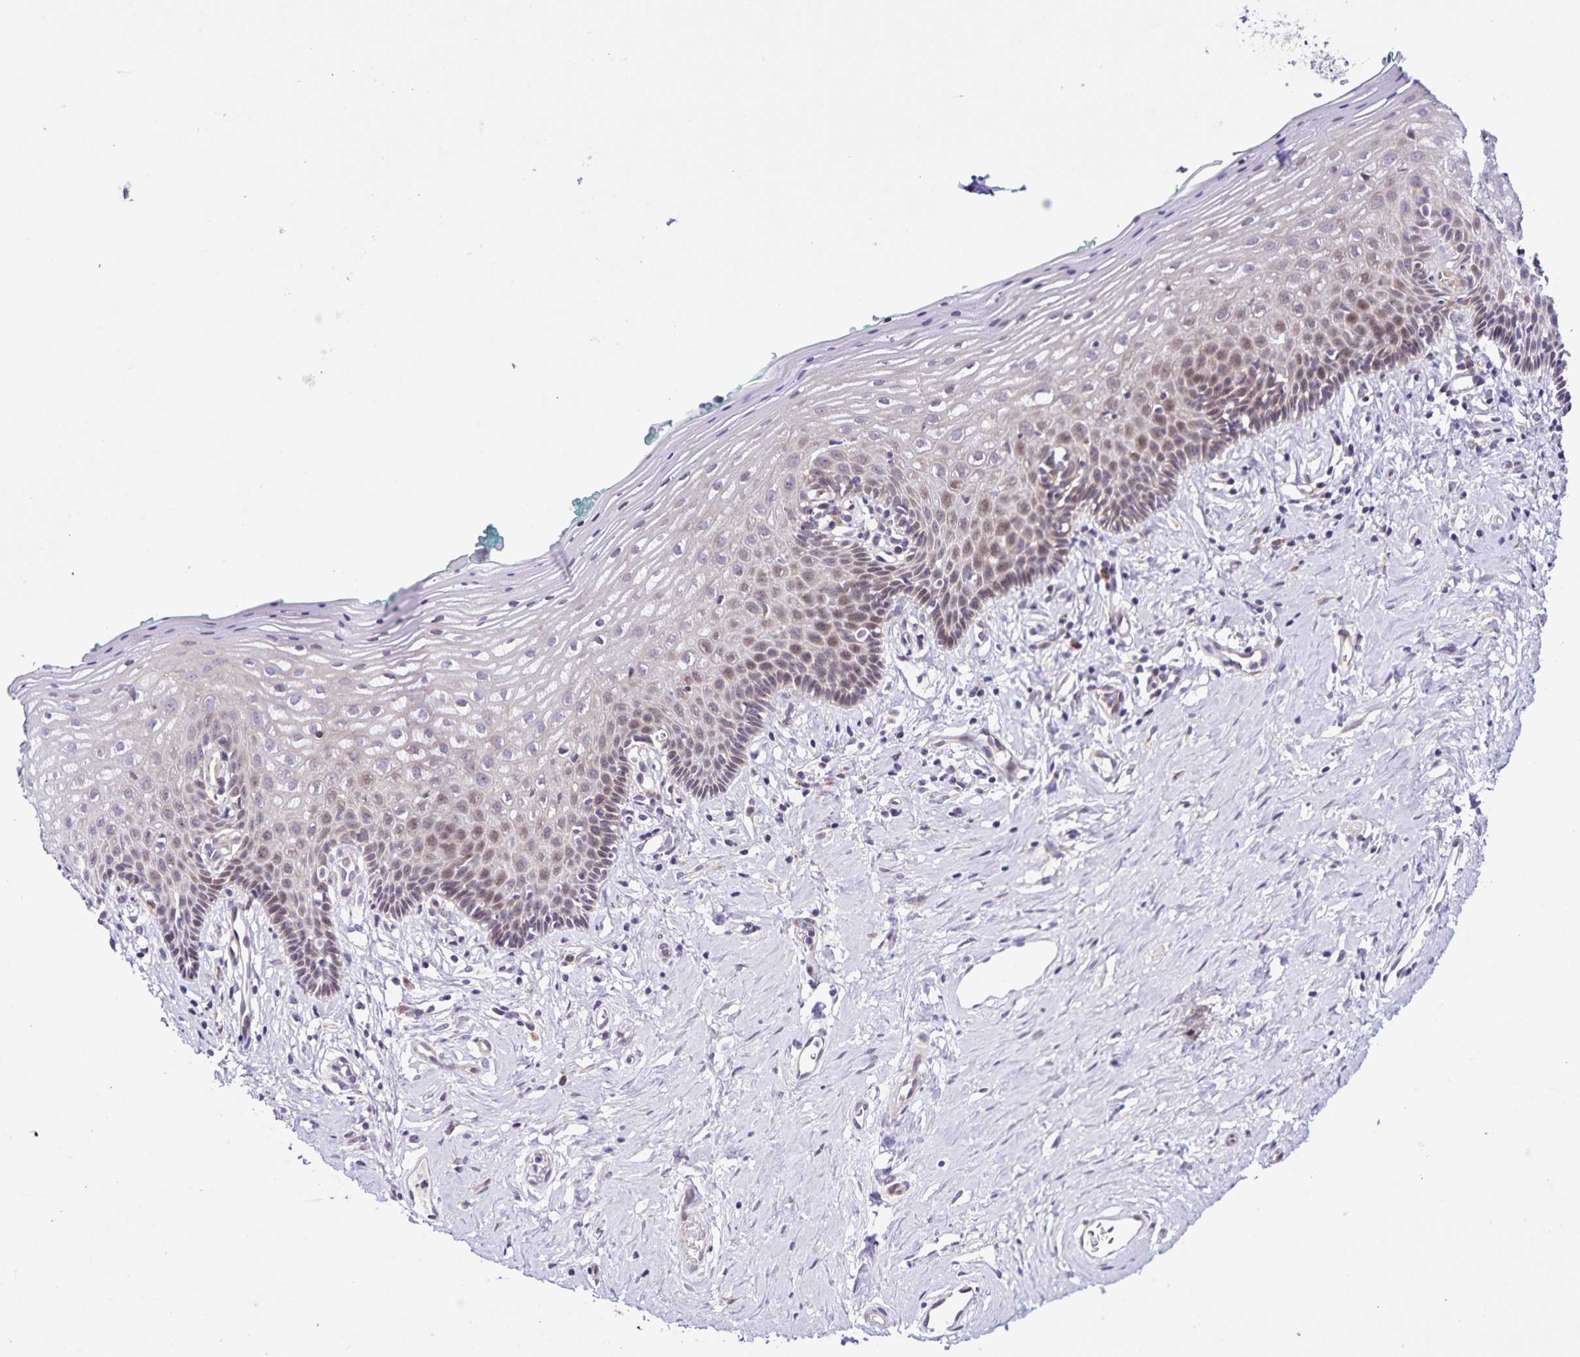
{"staining": {"intensity": "weak", "quantity": "25%-75%", "location": "nuclear"}, "tissue": "vagina", "cell_type": "Squamous epithelial cells", "image_type": "normal", "snomed": [{"axis": "morphology", "description": "Normal tissue, NOS"}, {"axis": "topography", "description": "Vagina"}], "caption": "Human vagina stained with a brown dye reveals weak nuclear positive positivity in about 25%-75% of squamous epithelial cells.", "gene": "RNFT2", "patient": {"sex": "female", "age": 42}}